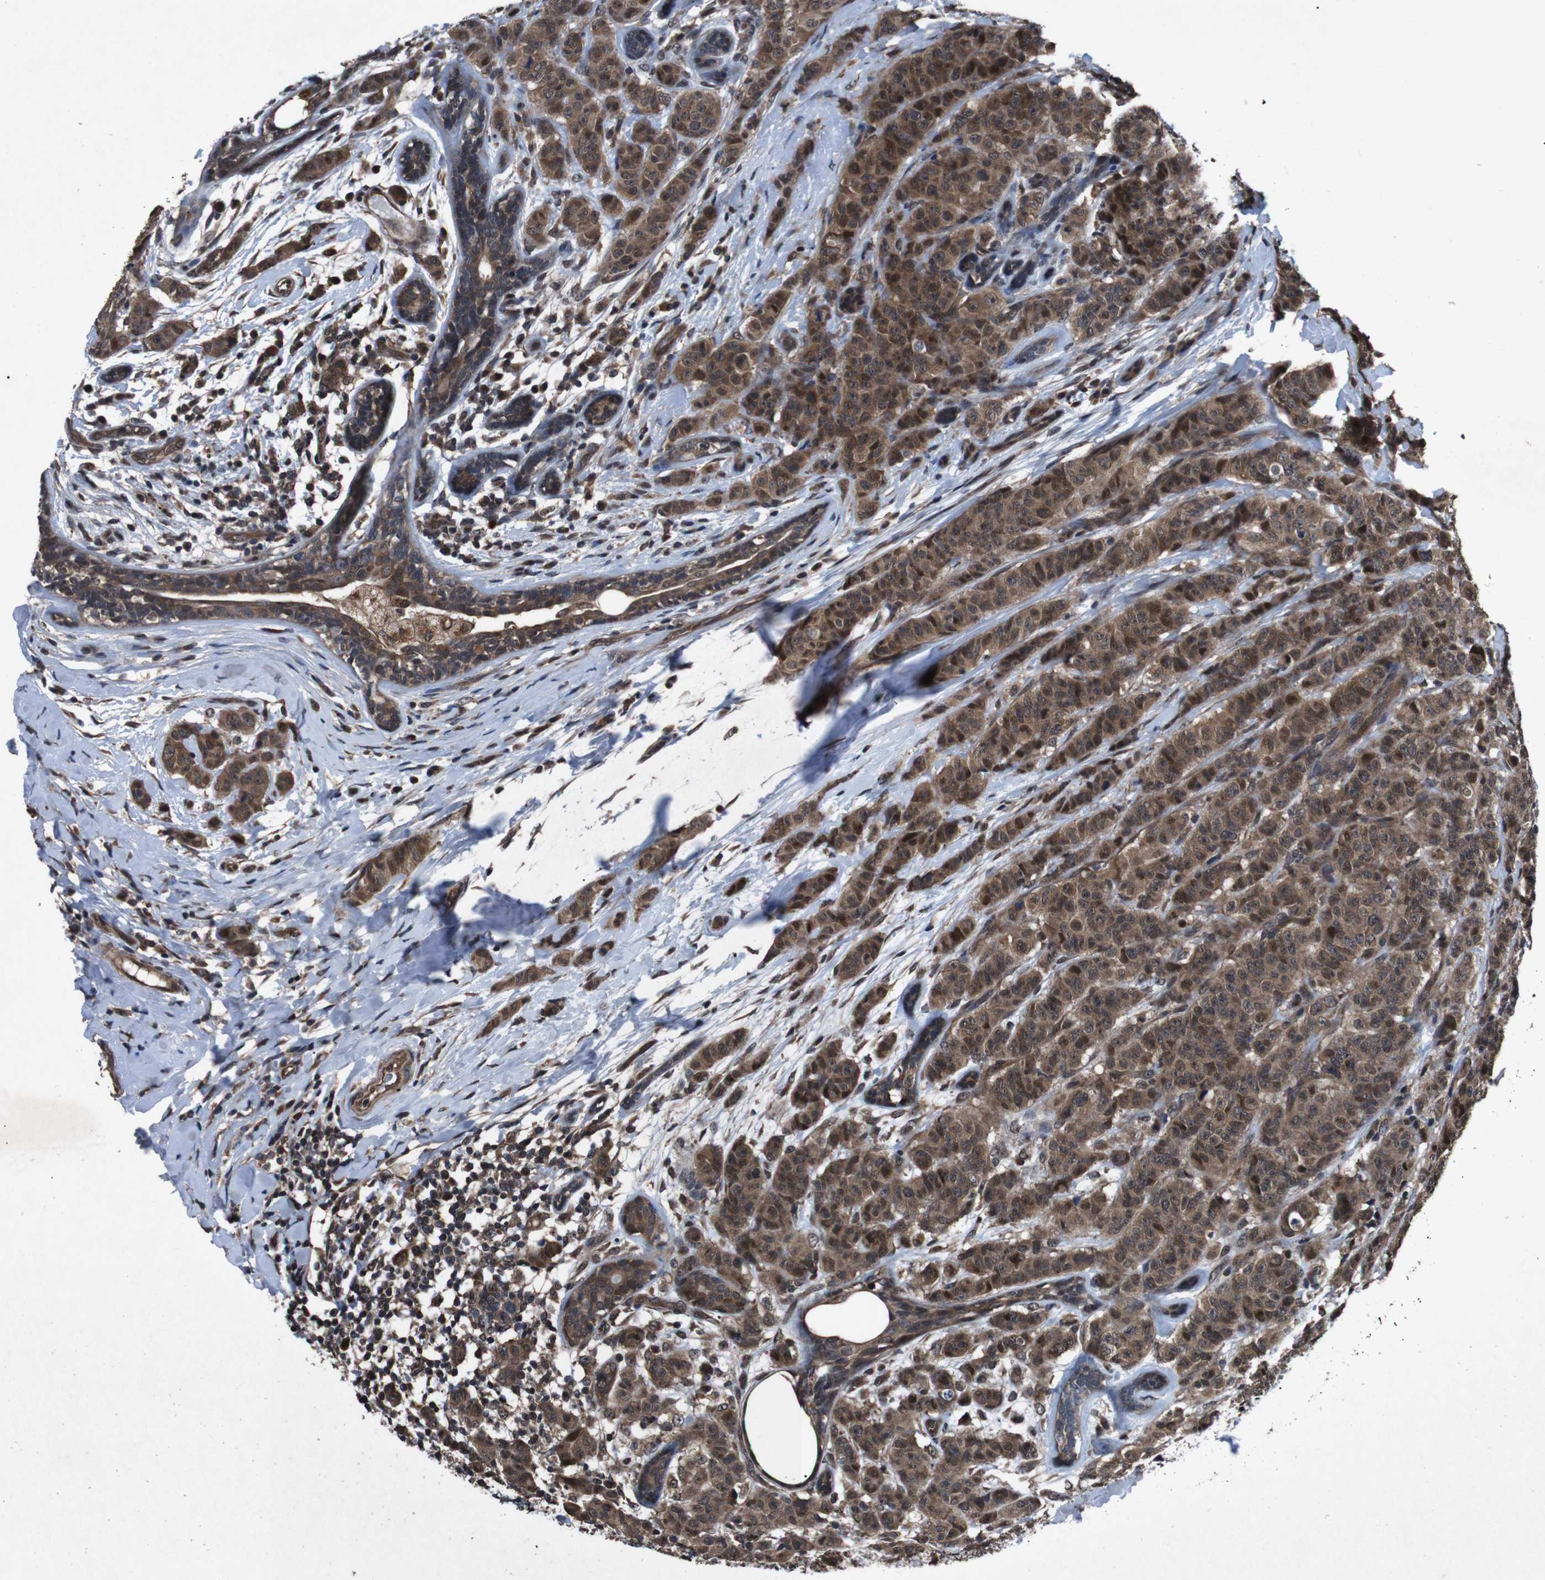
{"staining": {"intensity": "moderate", "quantity": ">75%", "location": "cytoplasmic/membranous,nuclear"}, "tissue": "breast cancer", "cell_type": "Tumor cells", "image_type": "cancer", "snomed": [{"axis": "morphology", "description": "Normal tissue, NOS"}, {"axis": "morphology", "description": "Duct carcinoma"}, {"axis": "topography", "description": "Breast"}], "caption": "Immunohistochemical staining of breast cancer (infiltrating ductal carcinoma) demonstrates medium levels of moderate cytoplasmic/membranous and nuclear protein expression in approximately >75% of tumor cells.", "gene": "SOCS1", "patient": {"sex": "female", "age": 40}}